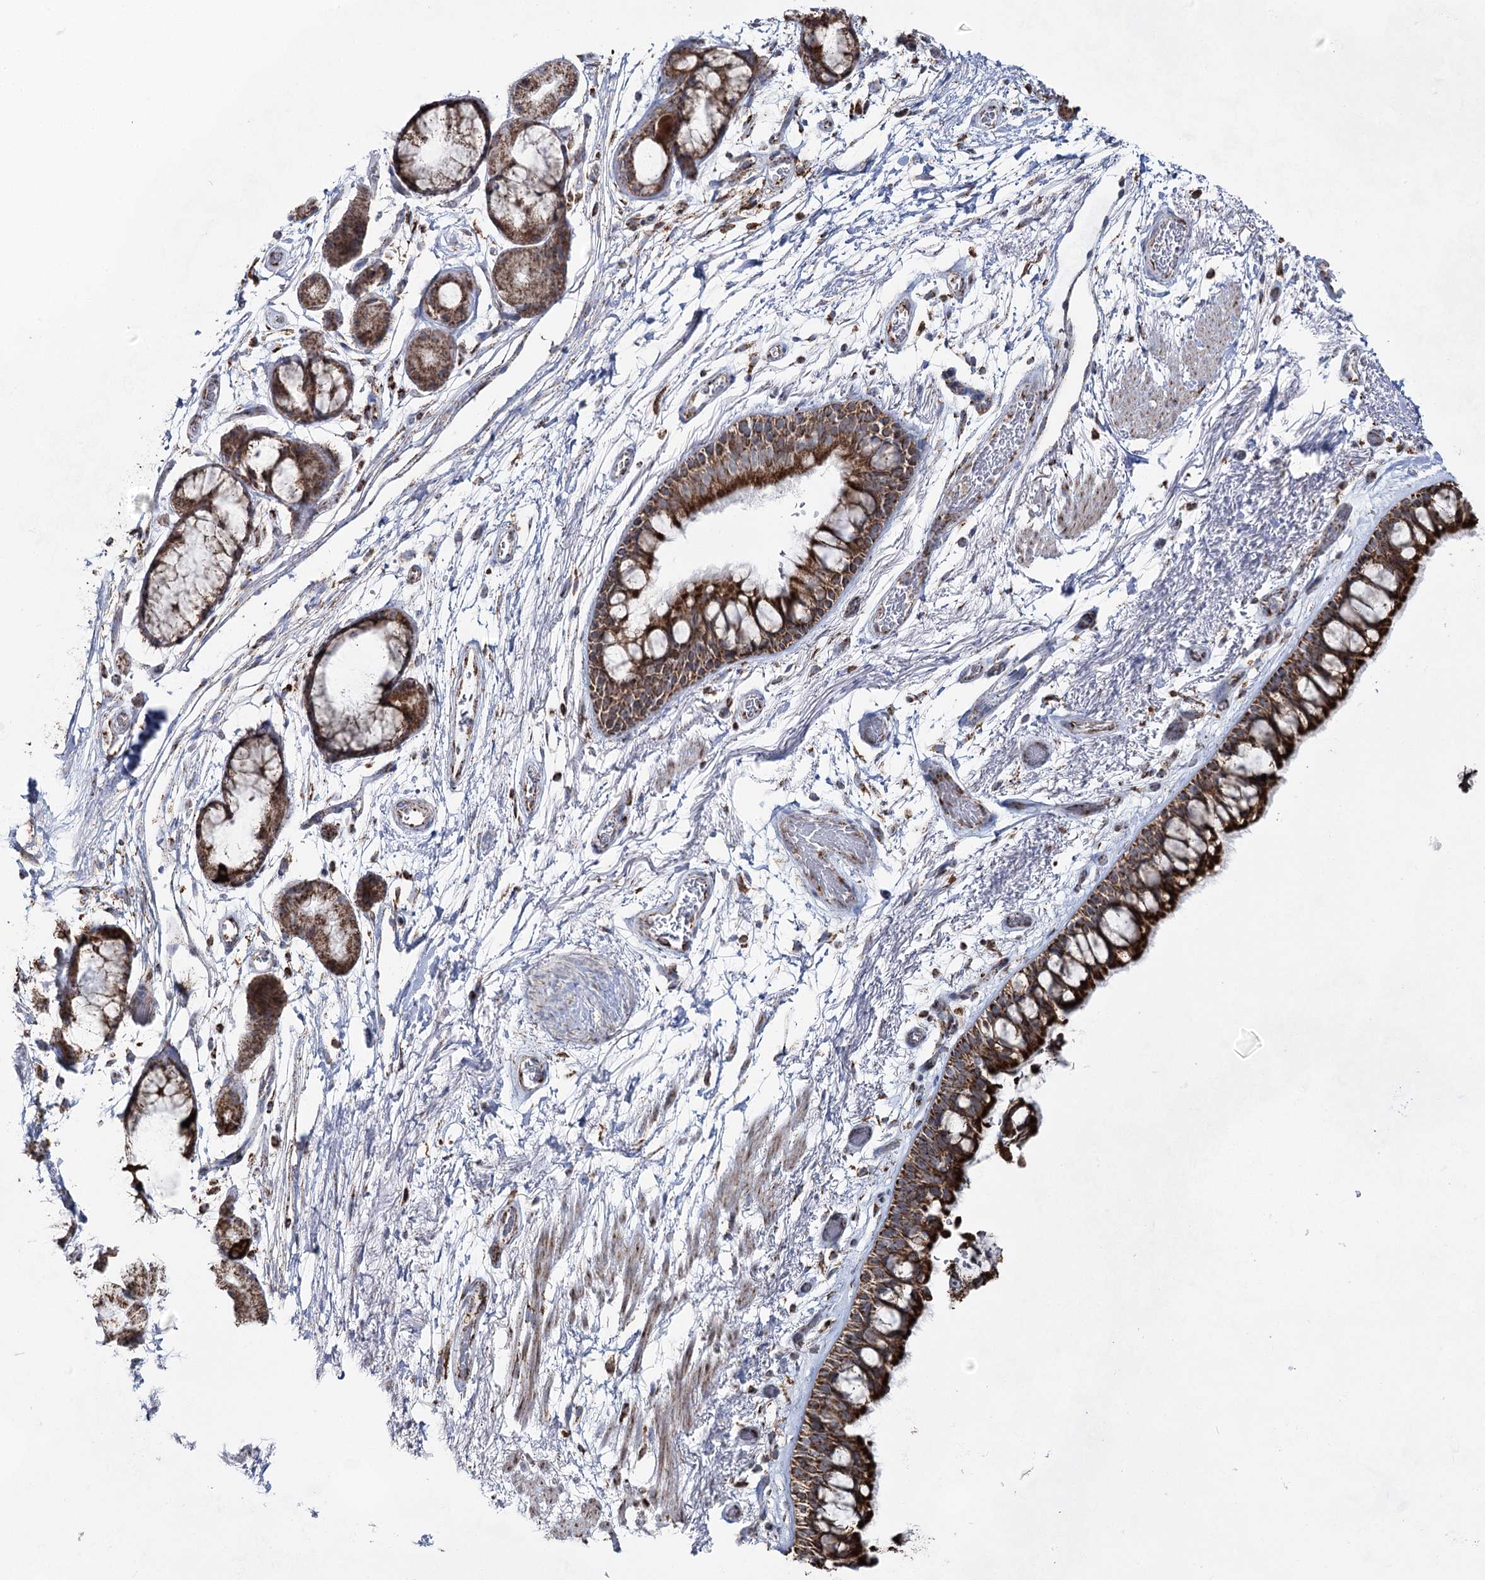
{"staining": {"intensity": "strong", "quantity": ">75%", "location": "cytoplasmic/membranous"}, "tissue": "bronchus", "cell_type": "Respiratory epithelial cells", "image_type": "normal", "snomed": [{"axis": "morphology", "description": "Normal tissue, NOS"}, {"axis": "topography", "description": "Bronchus"}], "caption": "The photomicrograph shows staining of unremarkable bronchus, revealing strong cytoplasmic/membranous protein staining (brown color) within respiratory epithelial cells. The staining was performed using DAB, with brown indicating positive protein expression. Nuclei are stained blue with hematoxylin.", "gene": "CWF19L1", "patient": {"sex": "male", "age": 65}}